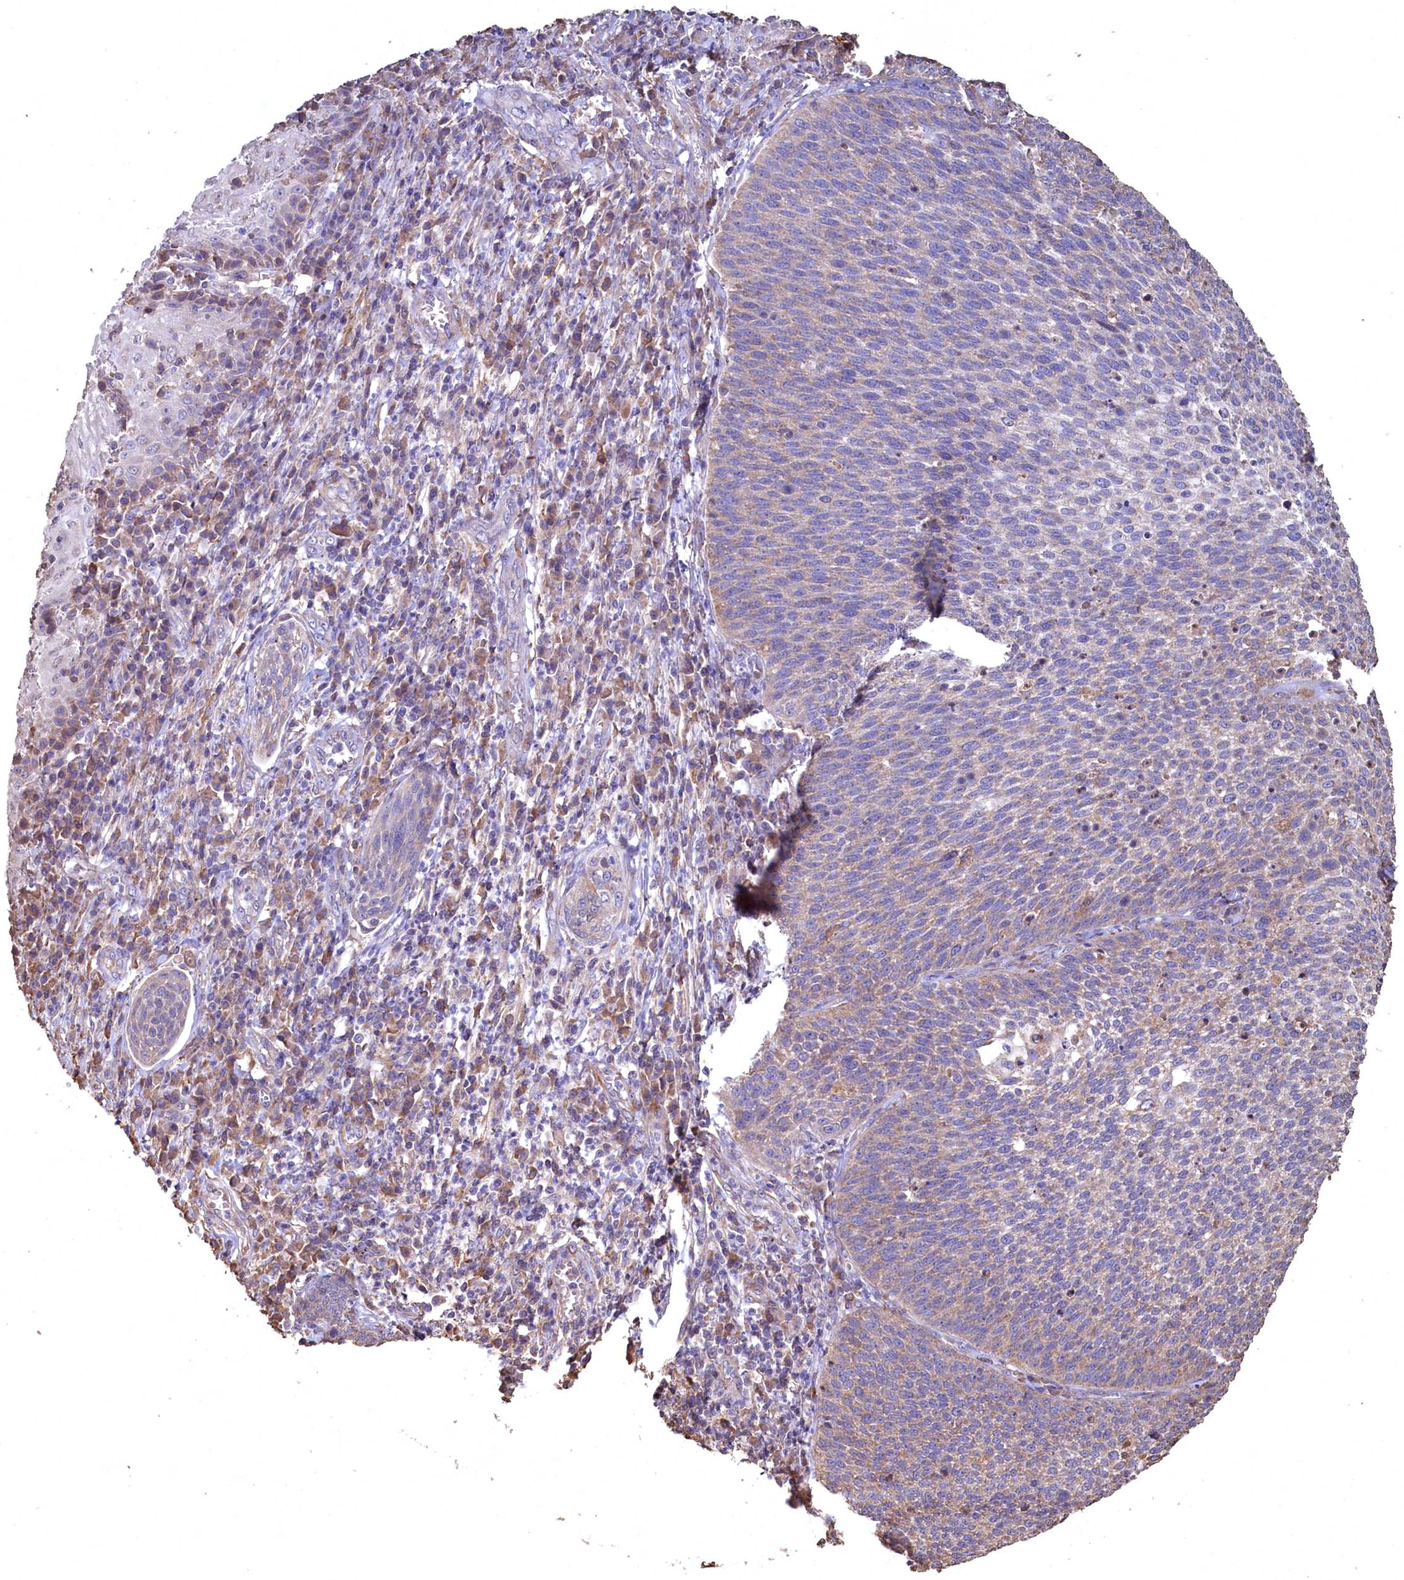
{"staining": {"intensity": "weak", "quantity": "25%-75%", "location": "cytoplasmic/membranous"}, "tissue": "cervical cancer", "cell_type": "Tumor cells", "image_type": "cancer", "snomed": [{"axis": "morphology", "description": "Squamous cell carcinoma, NOS"}, {"axis": "topography", "description": "Cervix"}], "caption": "Brown immunohistochemical staining in human cervical cancer (squamous cell carcinoma) reveals weak cytoplasmic/membranous staining in about 25%-75% of tumor cells. (DAB (3,3'-diaminobenzidine) IHC, brown staining for protein, blue staining for nuclei).", "gene": "FUNDC1", "patient": {"sex": "female", "age": 34}}